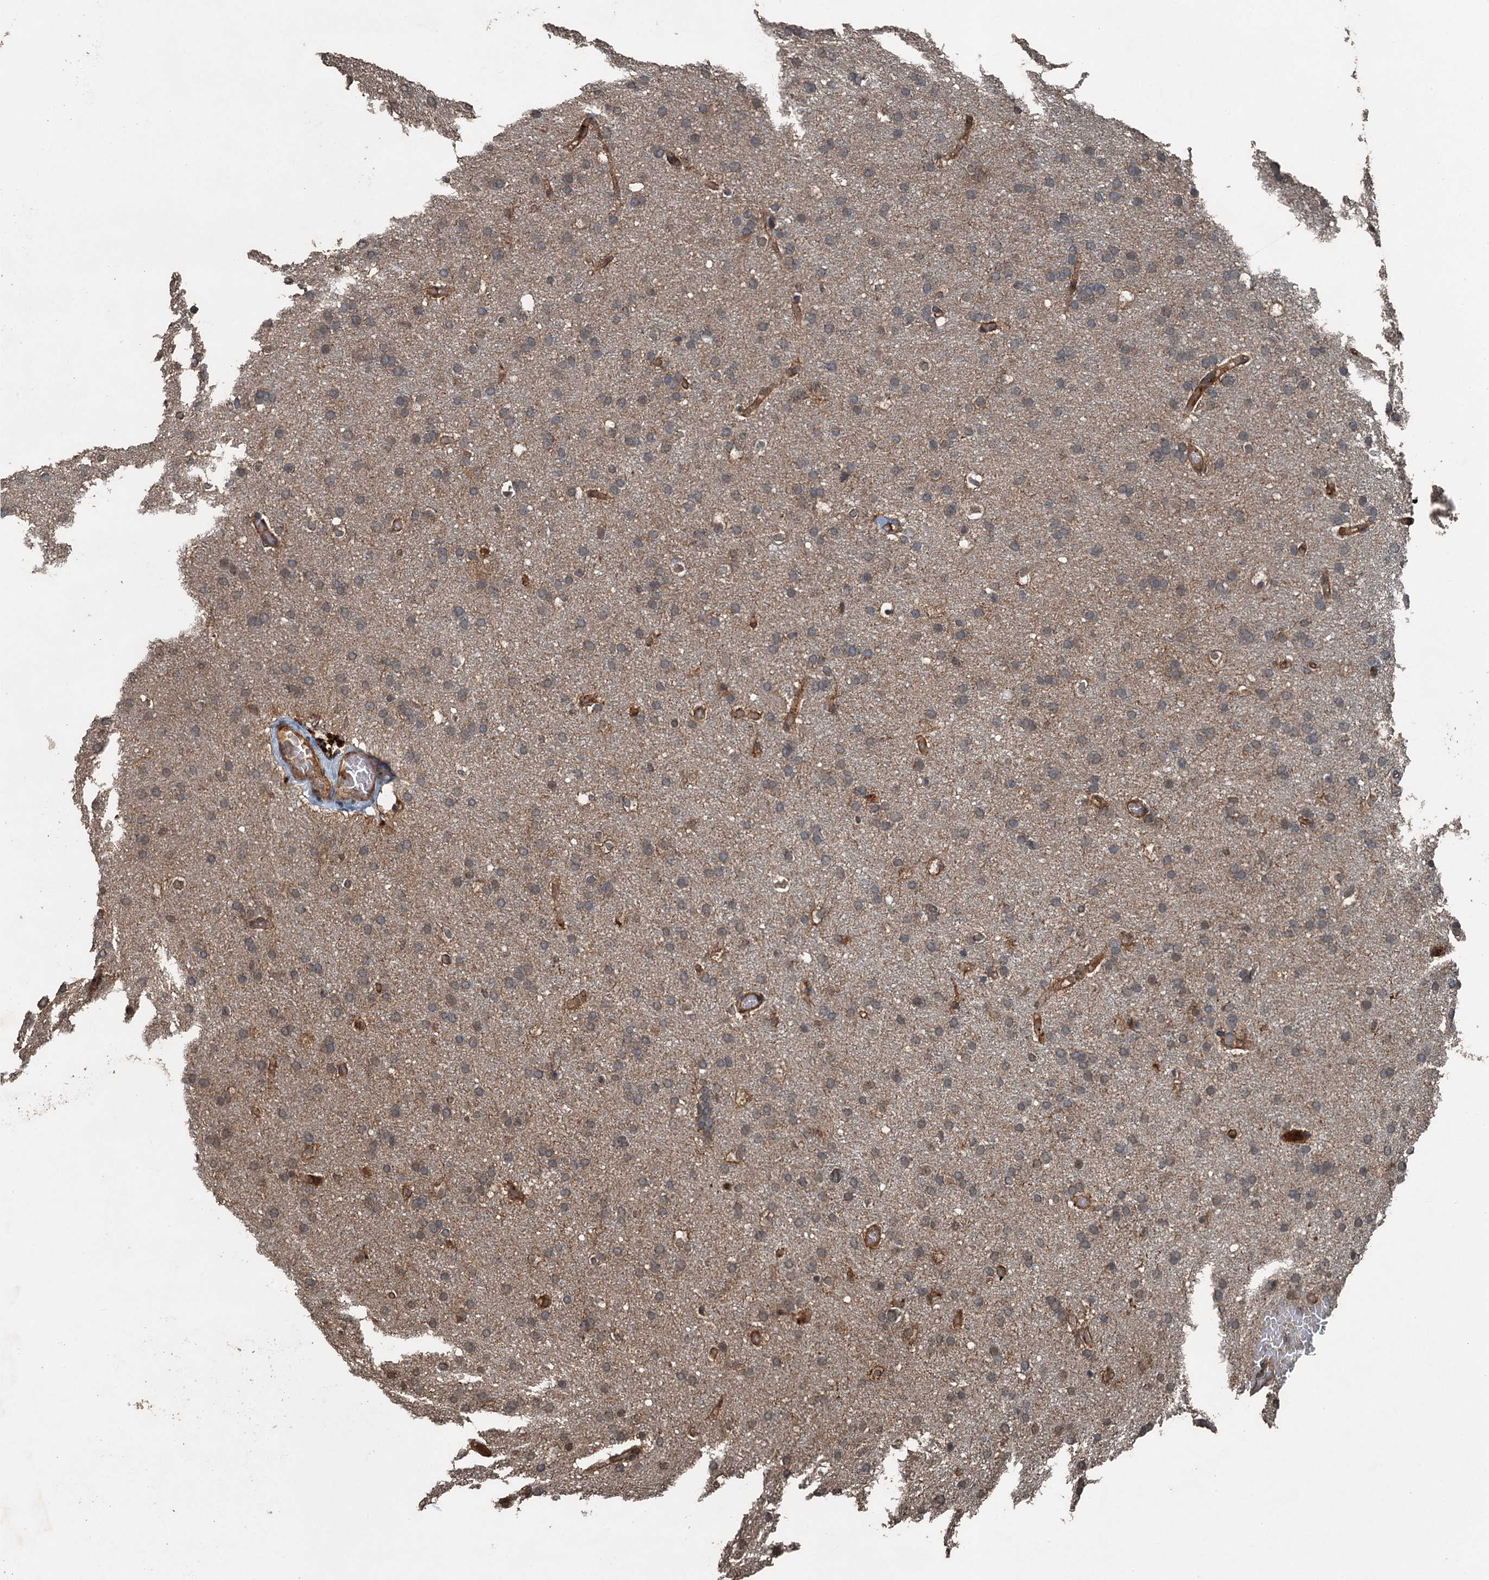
{"staining": {"intensity": "weak", "quantity": "25%-75%", "location": "cytoplasmic/membranous"}, "tissue": "glioma", "cell_type": "Tumor cells", "image_type": "cancer", "snomed": [{"axis": "morphology", "description": "Glioma, malignant, High grade"}, {"axis": "topography", "description": "Cerebral cortex"}], "caption": "Immunohistochemical staining of human high-grade glioma (malignant) demonstrates low levels of weak cytoplasmic/membranous protein expression in approximately 25%-75% of tumor cells.", "gene": "TCTN1", "patient": {"sex": "female", "age": 36}}